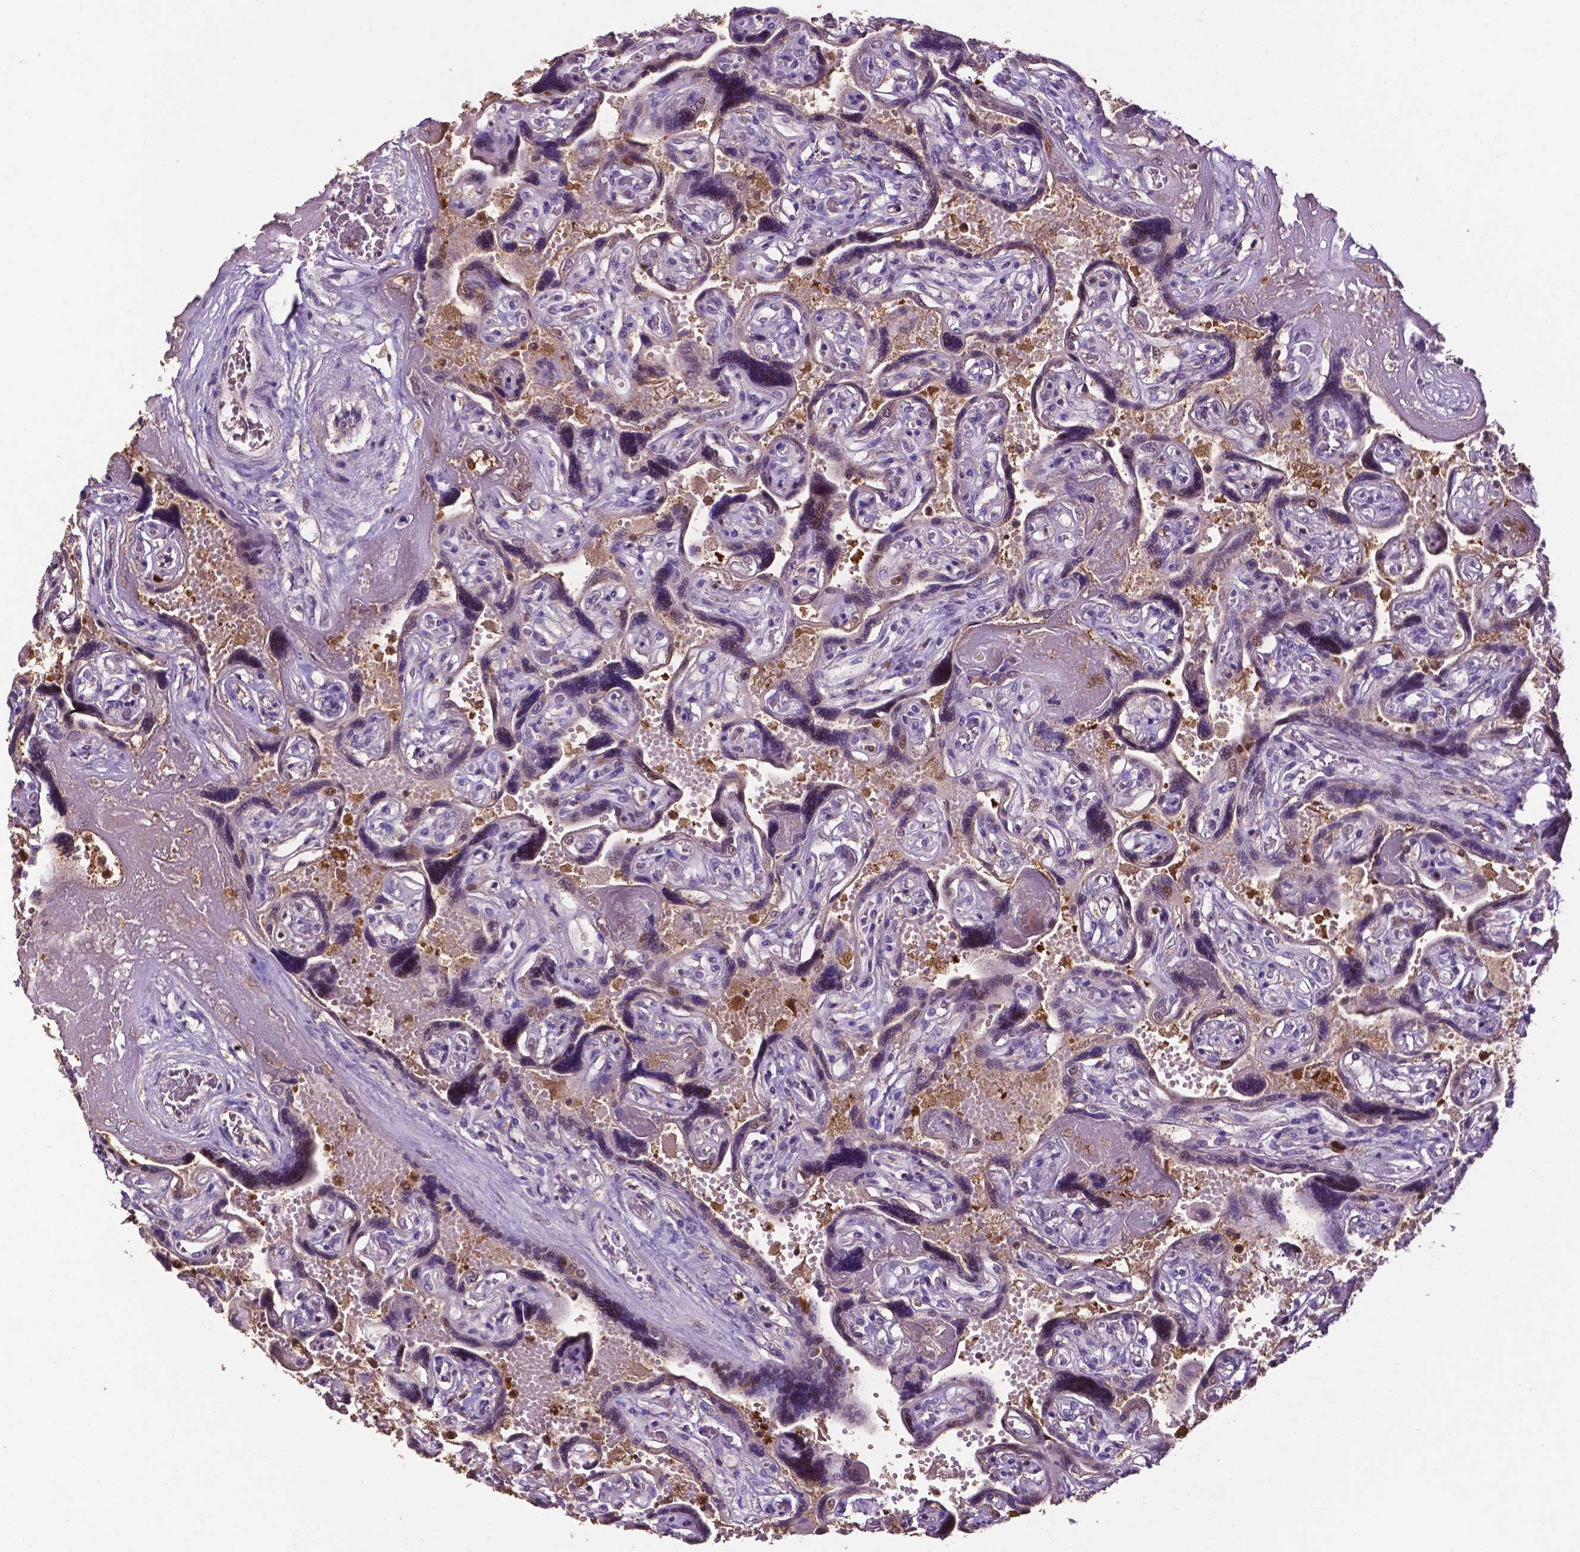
{"staining": {"intensity": "weak", "quantity": ">75%", "location": "cytoplasmic/membranous"}, "tissue": "placenta", "cell_type": "Decidual cells", "image_type": "normal", "snomed": [{"axis": "morphology", "description": "Normal tissue, NOS"}, {"axis": "topography", "description": "Placenta"}], "caption": "Approximately >75% of decidual cells in benign human placenta show weak cytoplasmic/membranous protein staining as visualized by brown immunohistochemical staining.", "gene": "SMAD3", "patient": {"sex": "female", "age": 32}}